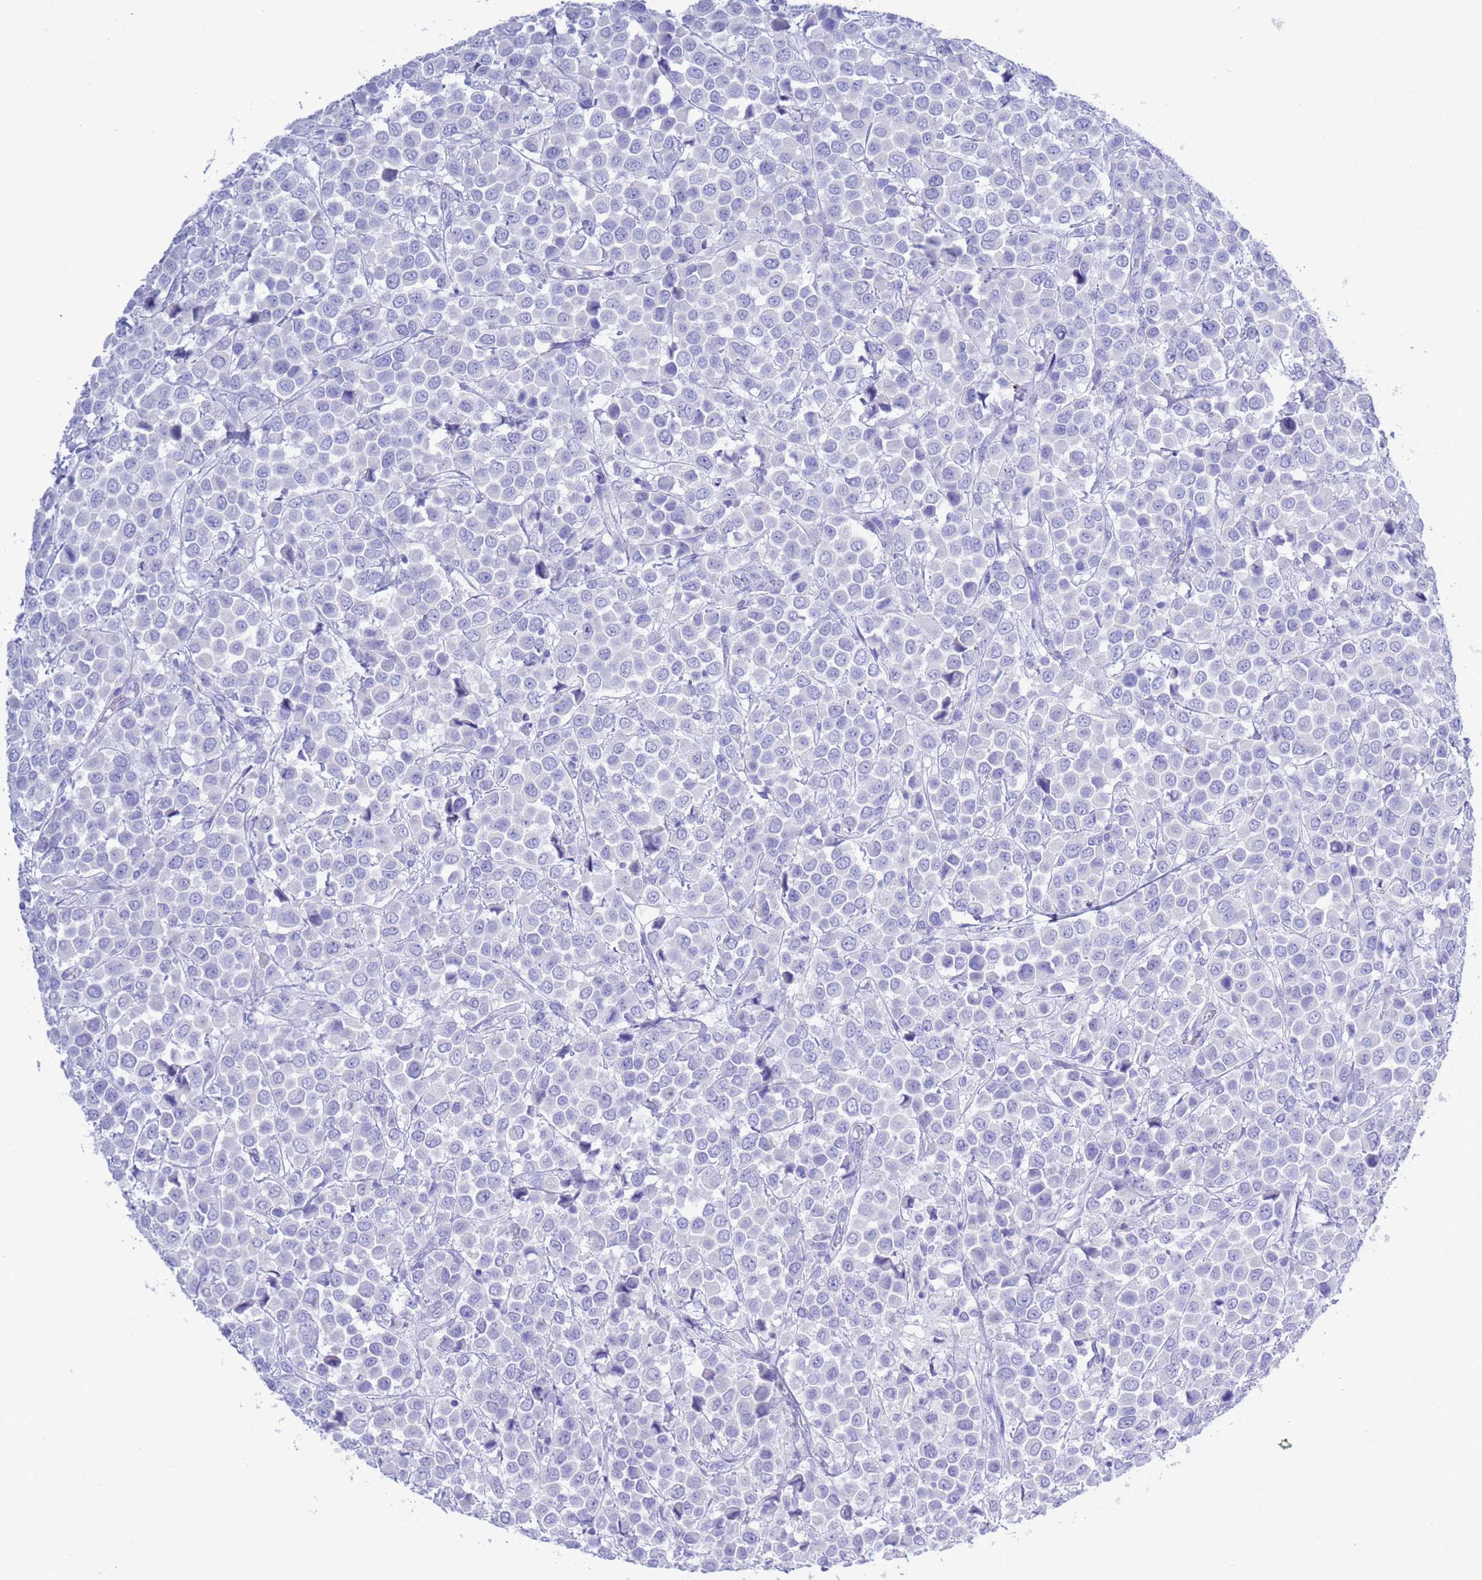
{"staining": {"intensity": "negative", "quantity": "none", "location": "none"}, "tissue": "breast cancer", "cell_type": "Tumor cells", "image_type": "cancer", "snomed": [{"axis": "morphology", "description": "Duct carcinoma"}, {"axis": "topography", "description": "Breast"}], "caption": "A high-resolution micrograph shows IHC staining of breast cancer, which demonstrates no significant expression in tumor cells.", "gene": "GSTM1", "patient": {"sex": "female", "age": 61}}